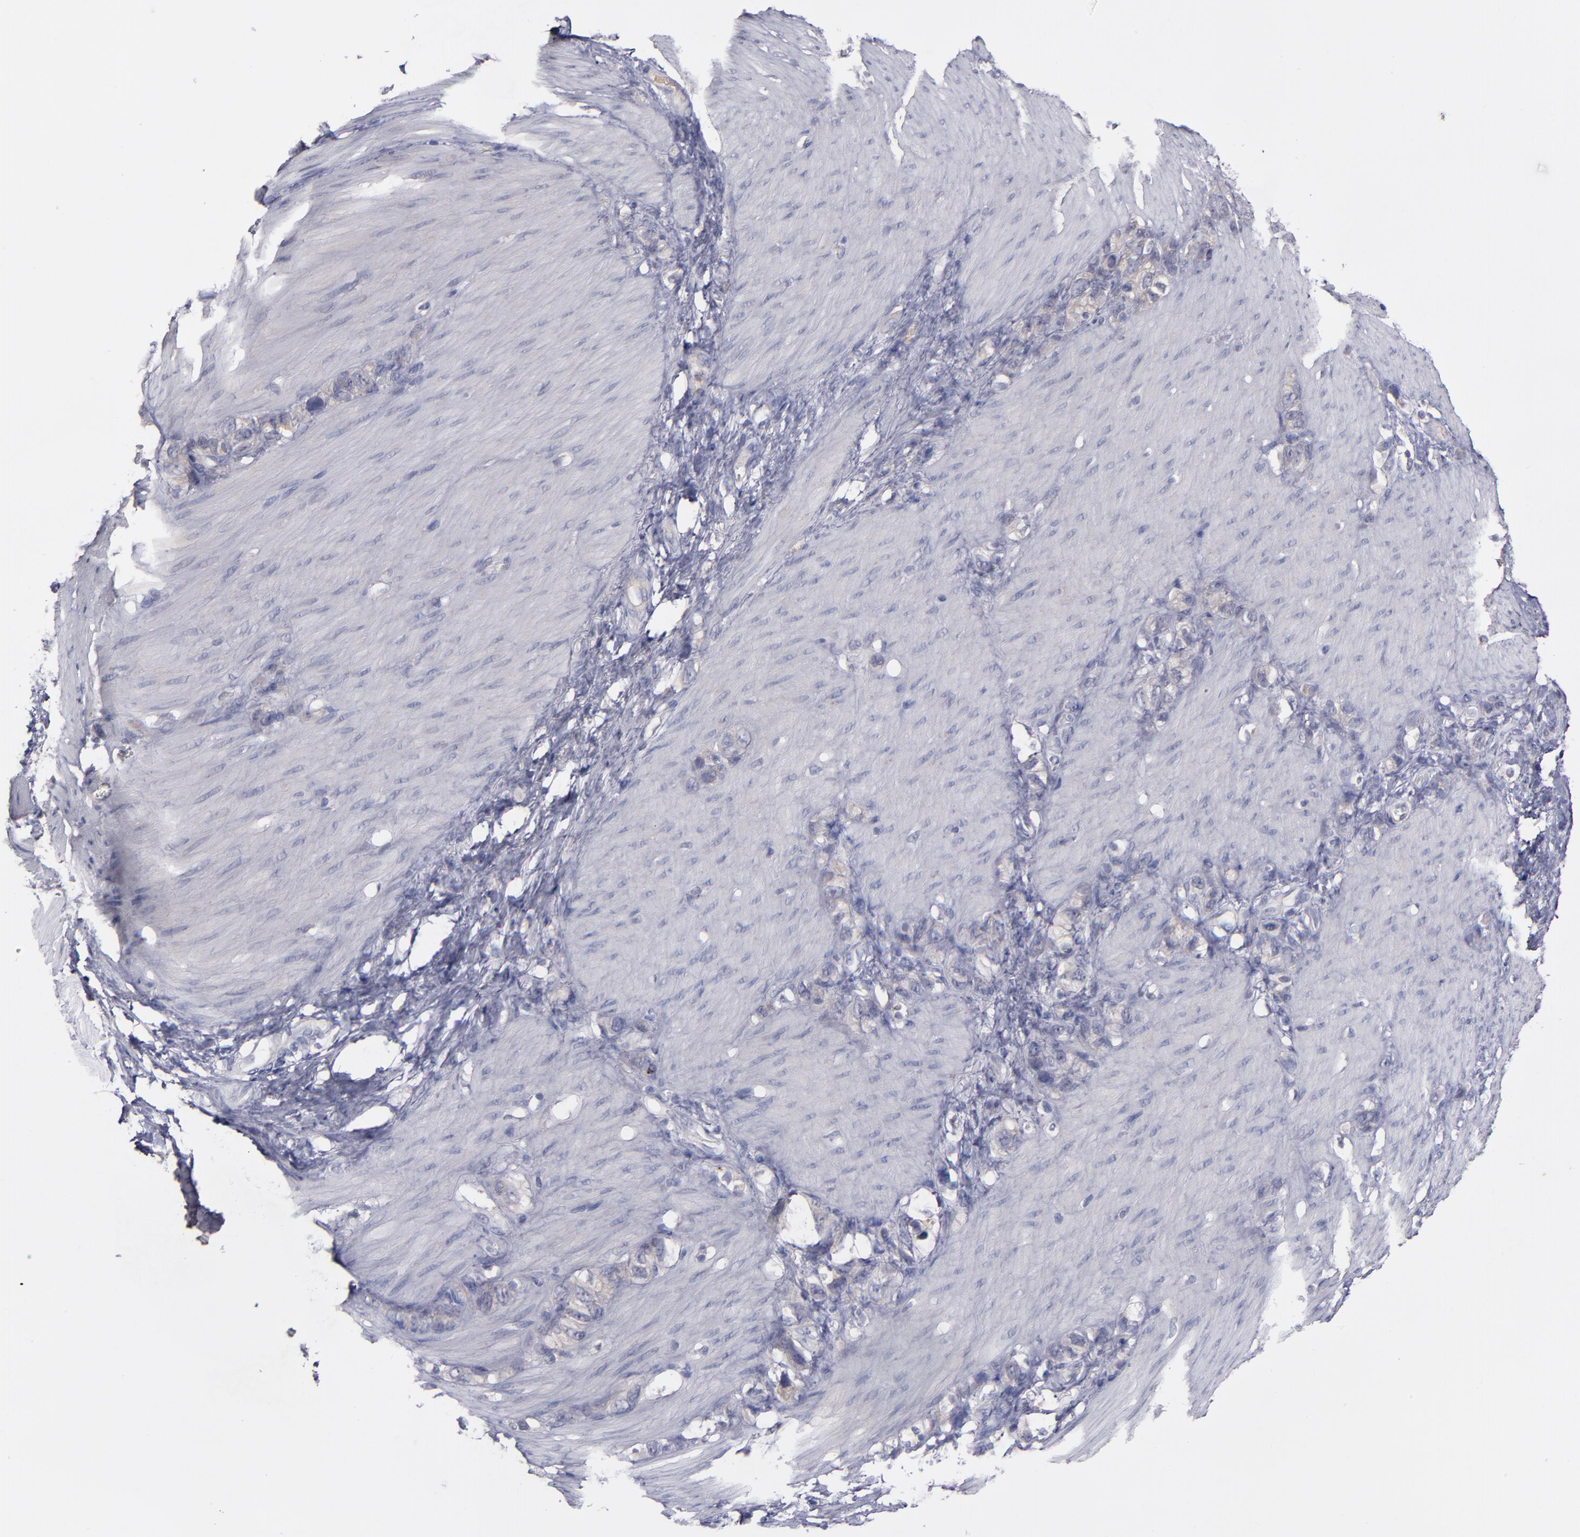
{"staining": {"intensity": "weak", "quantity": "25%-75%", "location": "cytoplasmic/membranous"}, "tissue": "stomach cancer", "cell_type": "Tumor cells", "image_type": "cancer", "snomed": [{"axis": "morphology", "description": "Normal tissue, NOS"}, {"axis": "morphology", "description": "Adenocarcinoma, NOS"}, {"axis": "morphology", "description": "Adenocarcinoma, High grade"}, {"axis": "topography", "description": "Stomach, upper"}, {"axis": "topography", "description": "Stomach"}], "caption": "DAB immunohistochemical staining of human stomach cancer demonstrates weak cytoplasmic/membranous protein expression in about 25%-75% of tumor cells.", "gene": "MMP11", "patient": {"sex": "female", "age": 65}}